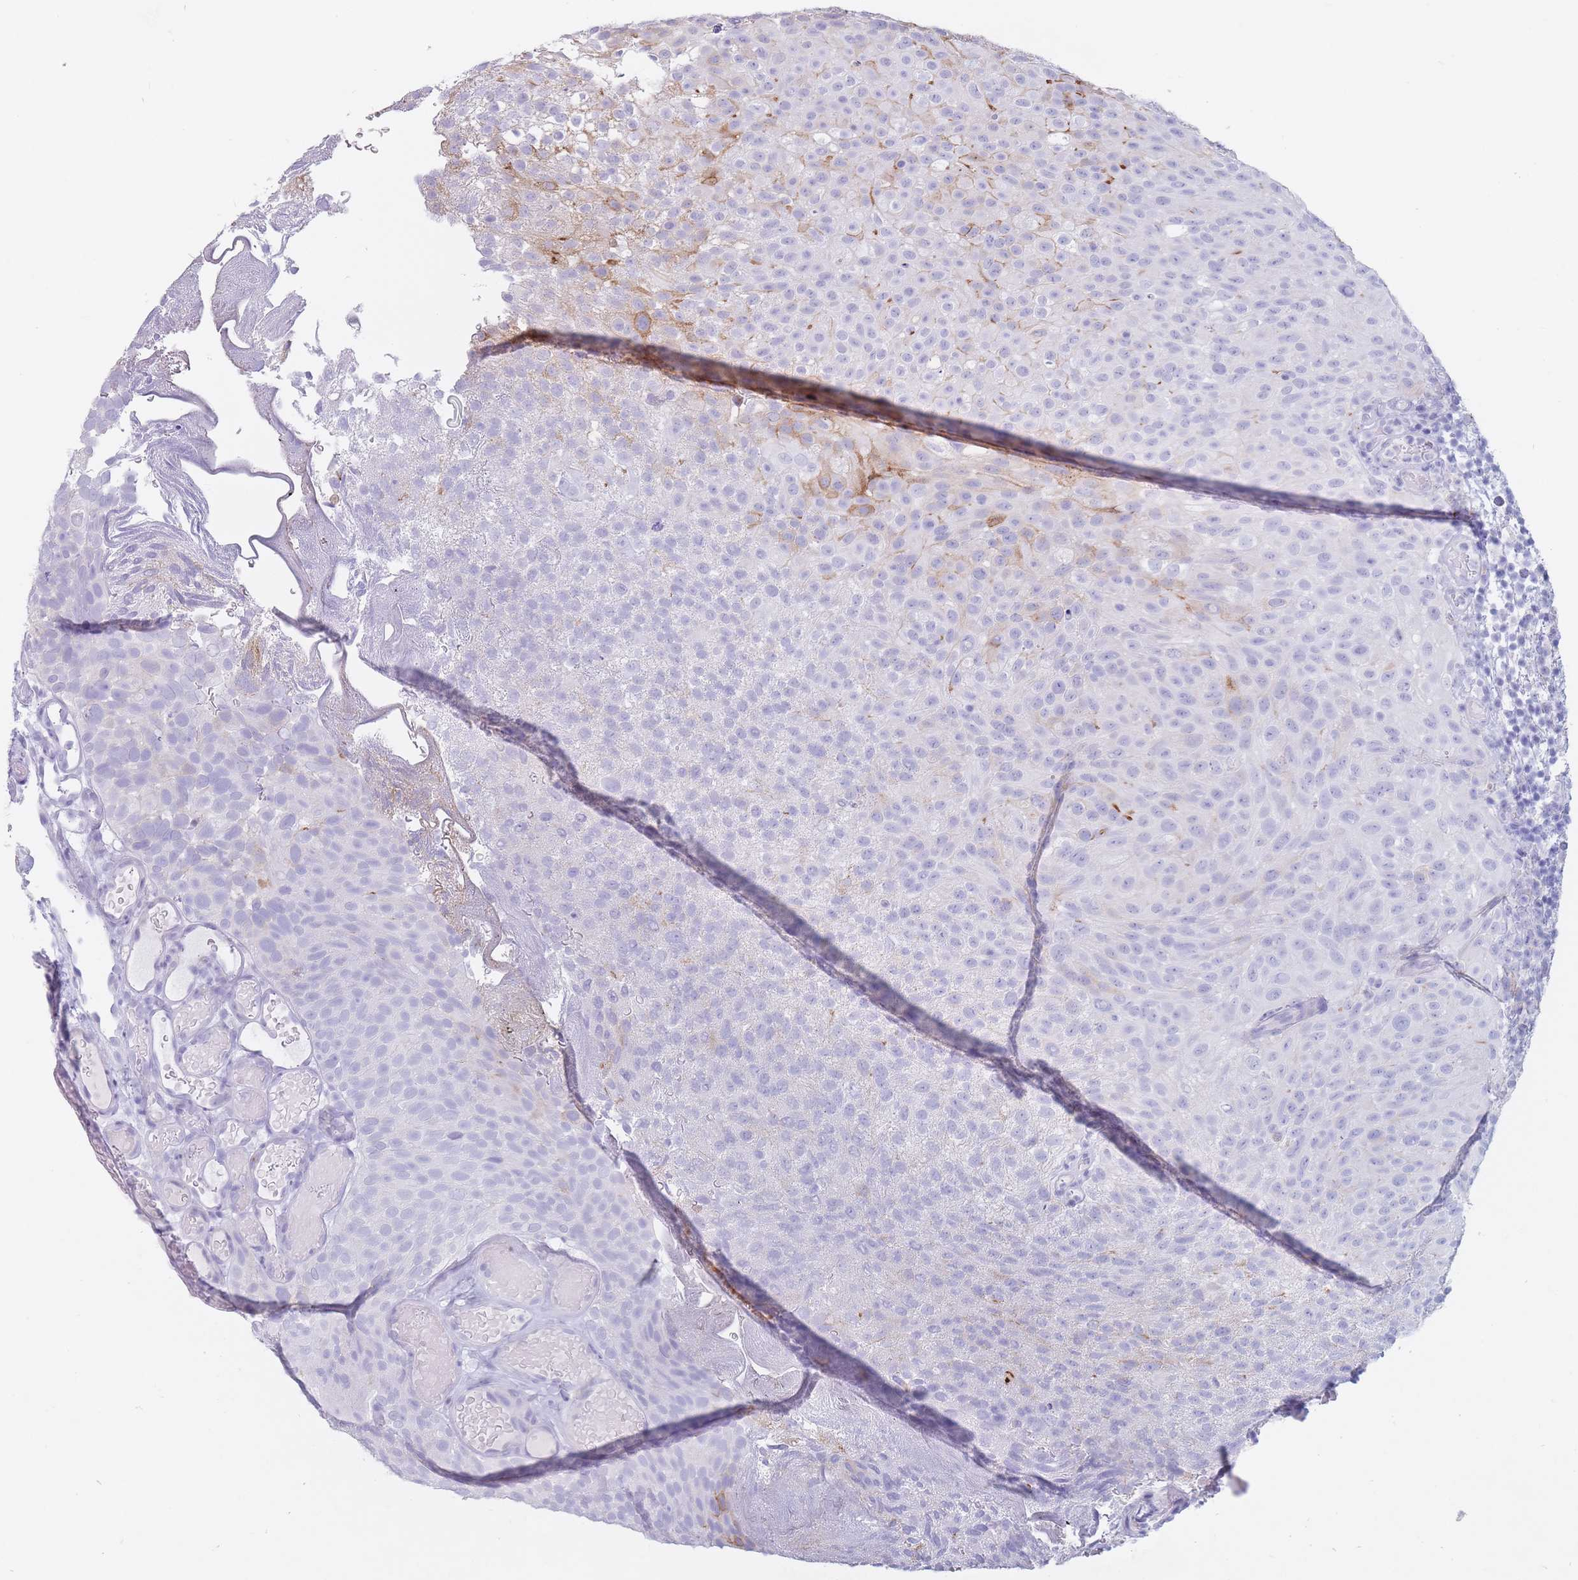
{"staining": {"intensity": "negative", "quantity": "none", "location": "none"}, "tissue": "urothelial cancer", "cell_type": "Tumor cells", "image_type": "cancer", "snomed": [{"axis": "morphology", "description": "Urothelial carcinoma, Low grade"}, {"axis": "topography", "description": "Urinary bladder"}], "caption": "This is an immunohistochemistry (IHC) histopathology image of human urothelial cancer. There is no expression in tumor cells.", "gene": "ST3GAL5", "patient": {"sex": "male", "age": 78}}